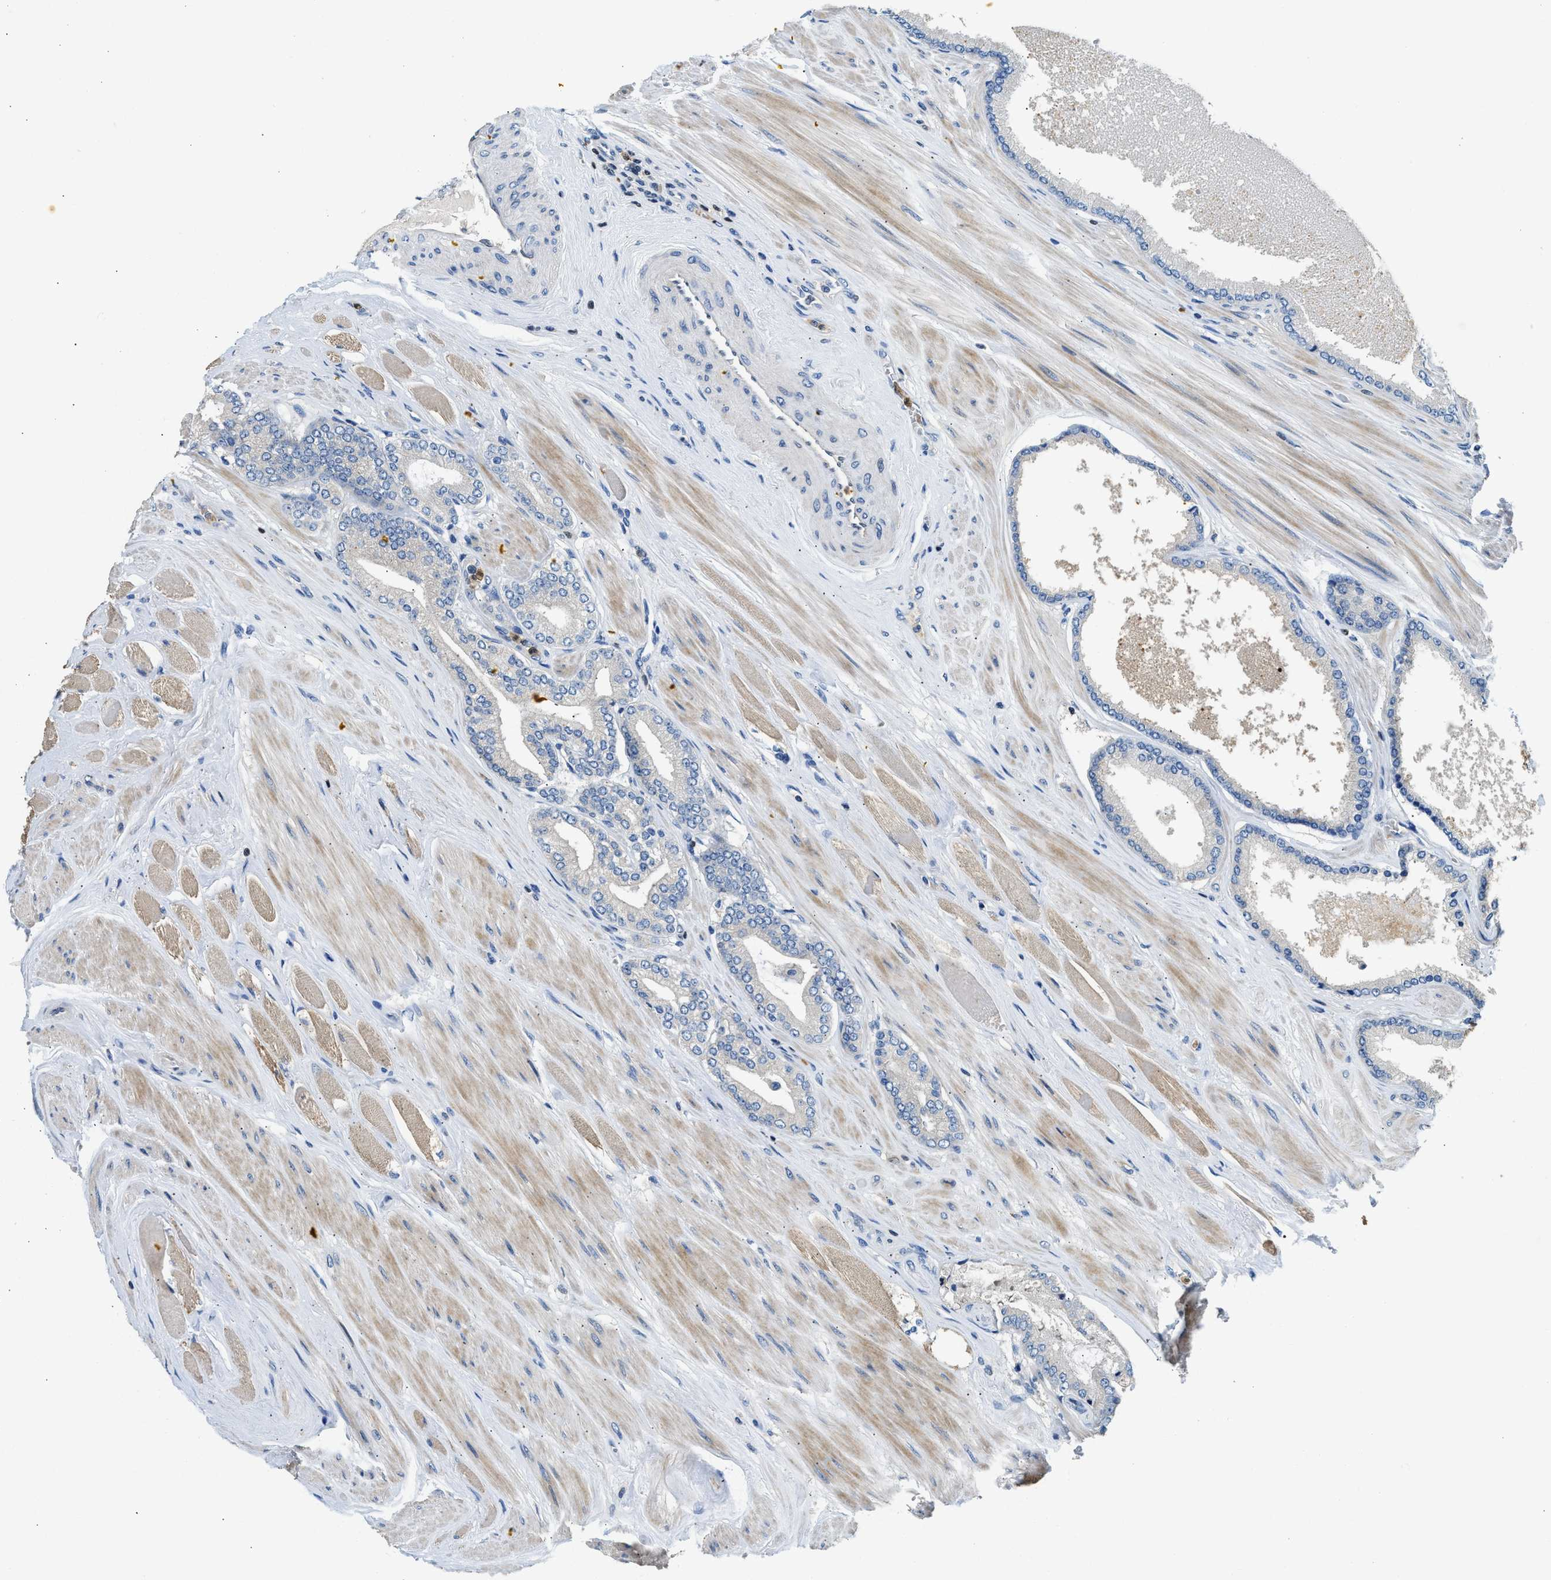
{"staining": {"intensity": "negative", "quantity": "none", "location": "none"}, "tissue": "prostate cancer", "cell_type": "Tumor cells", "image_type": "cancer", "snomed": [{"axis": "morphology", "description": "Adenocarcinoma, High grade"}, {"axis": "topography", "description": "Prostate"}], "caption": "Histopathology image shows no protein expression in tumor cells of prostate cancer (adenocarcinoma (high-grade)) tissue. The staining is performed using DAB (3,3'-diaminobenzidine) brown chromogen with nuclei counter-stained in using hematoxylin.", "gene": "TOX", "patient": {"sex": "male", "age": 61}}